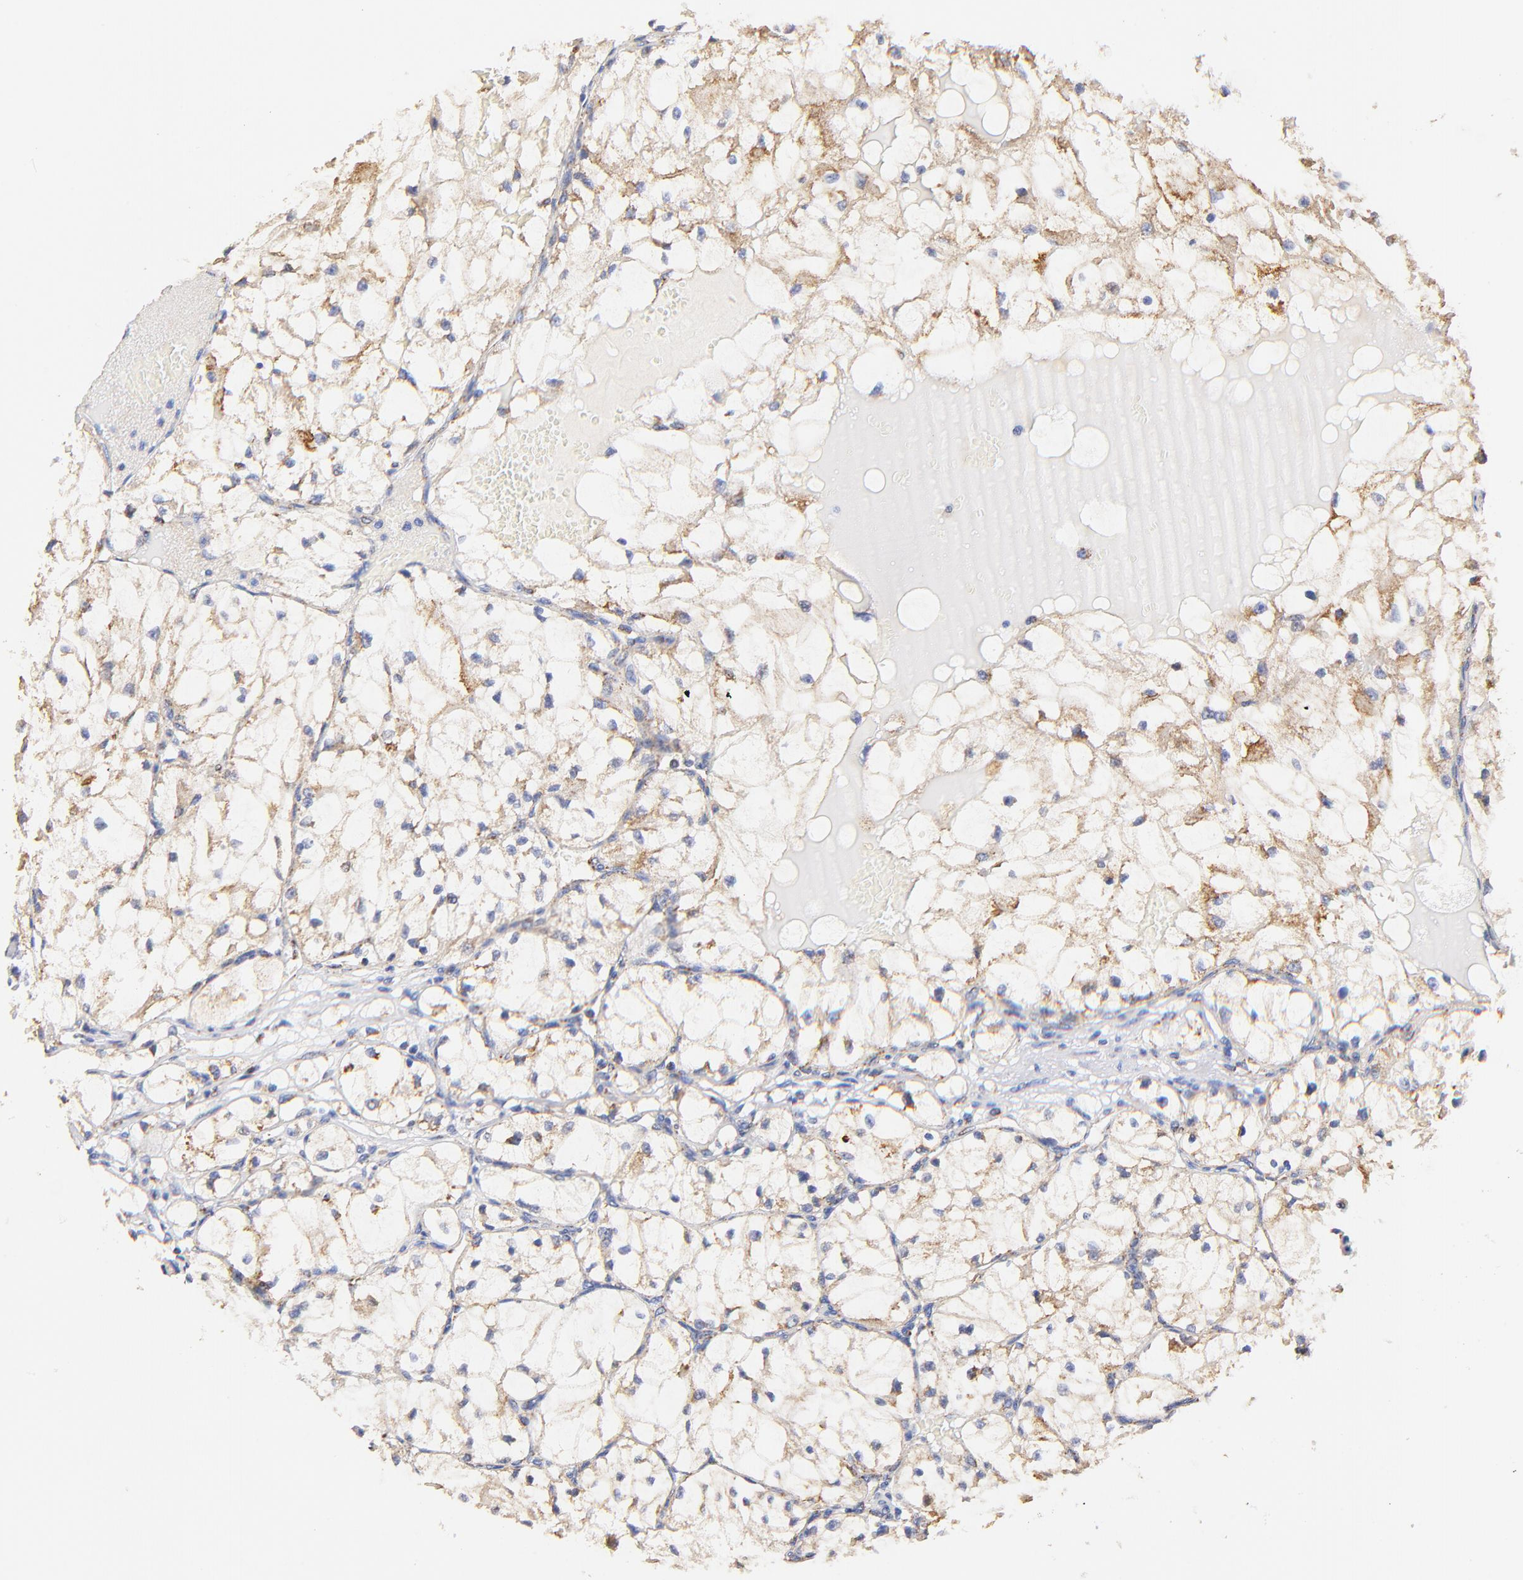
{"staining": {"intensity": "moderate", "quantity": "25%-75%", "location": "cytoplasmic/membranous"}, "tissue": "renal cancer", "cell_type": "Tumor cells", "image_type": "cancer", "snomed": [{"axis": "morphology", "description": "Adenocarcinoma, NOS"}, {"axis": "topography", "description": "Kidney"}], "caption": "The micrograph shows a brown stain indicating the presence of a protein in the cytoplasmic/membranous of tumor cells in adenocarcinoma (renal).", "gene": "ATP5F1D", "patient": {"sex": "male", "age": 61}}